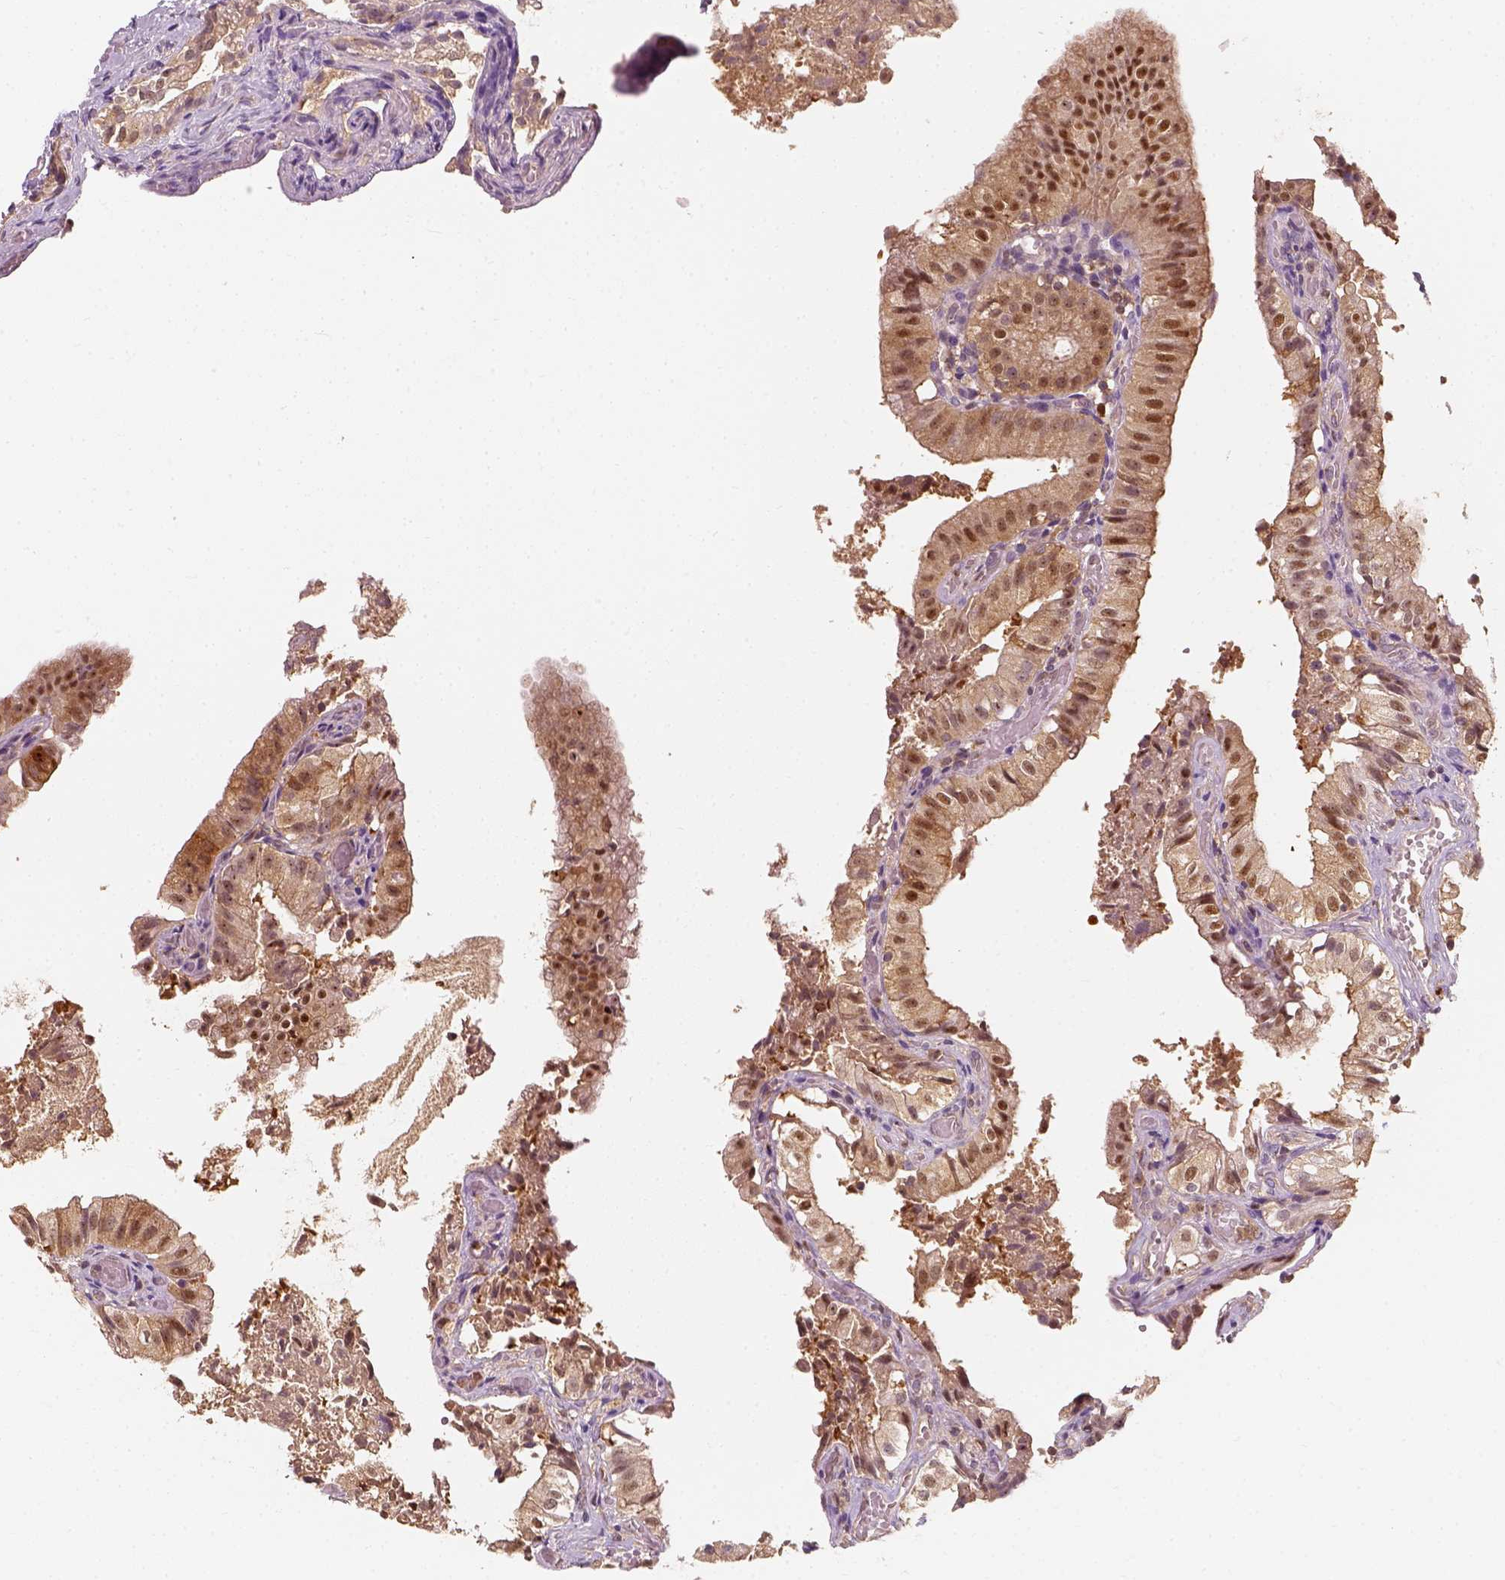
{"staining": {"intensity": "moderate", "quantity": ">75%", "location": "cytoplasmic/membranous"}, "tissue": "gallbladder", "cell_type": "Glandular cells", "image_type": "normal", "snomed": [{"axis": "morphology", "description": "Normal tissue, NOS"}, {"axis": "topography", "description": "Gallbladder"}], "caption": "This is an image of IHC staining of normal gallbladder, which shows moderate positivity in the cytoplasmic/membranous of glandular cells.", "gene": "SQSTM1", "patient": {"sex": "female", "age": 47}}